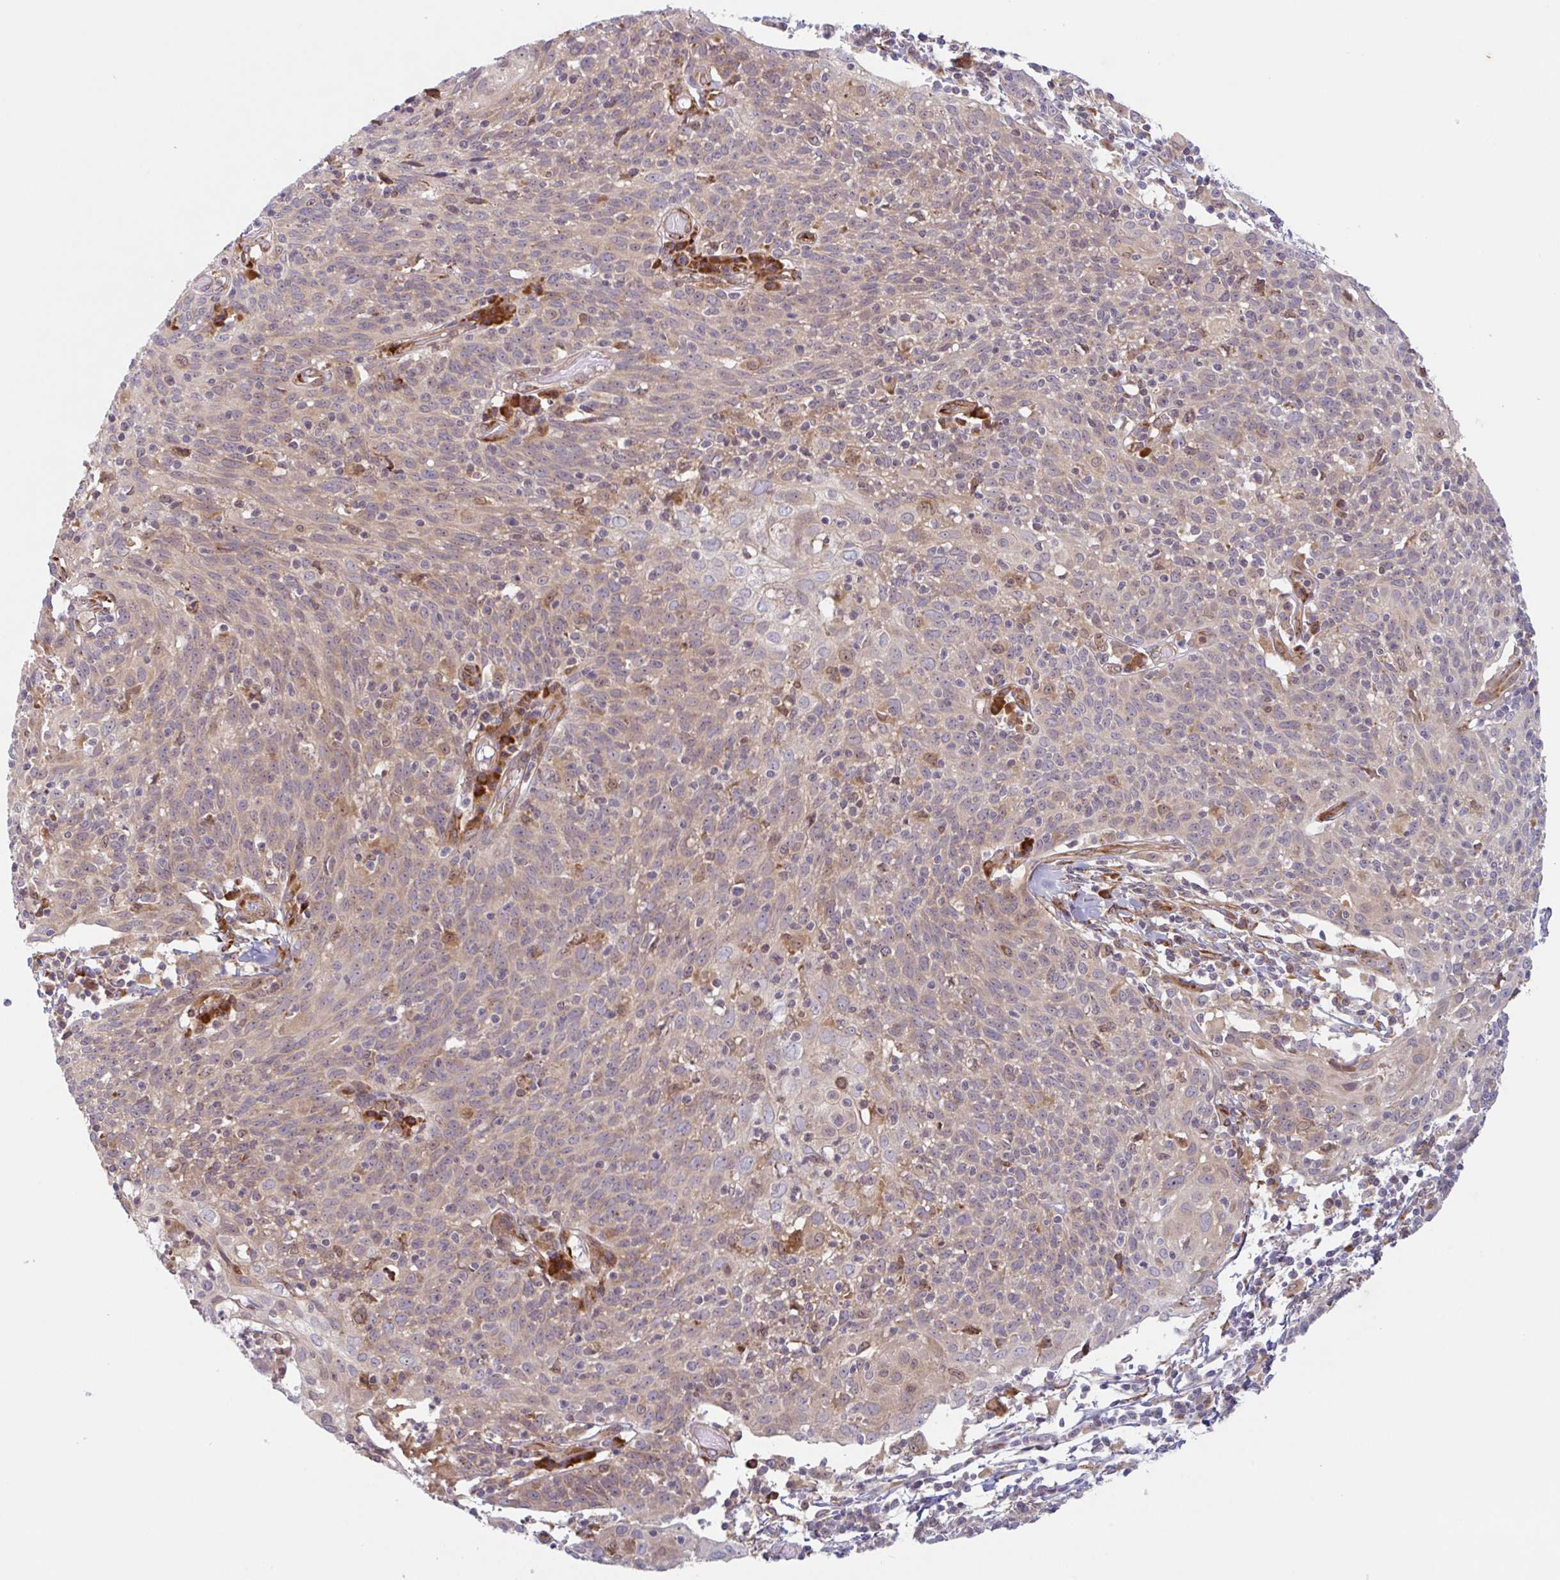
{"staining": {"intensity": "weak", "quantity": "25%-75%", "location": "cytoplasmic/membranous"}, "tissue": "cervical cancer", "cell_type": "Tumor cells", "image_type": "cancer", "snomed": [{"axis": "morphology", "description": "Squamous cell carcinoma, NOS"}, {"axis": "topography", "description": "Cervix"}], "caption": "Immunohistochemistry (IHC) histopathology image of neoplastic tissue: squamous cell carcinoma (cervical) stained using immunohistochemistry (IHC) shows low levels of weak protein expression localized specifically in the cytoplasmic/membranous of tumor cells, appearing as a cytoplasmic/membranous brown color.", "gene": "RIT1", "patient": {"sex": "female", "age": 52}}